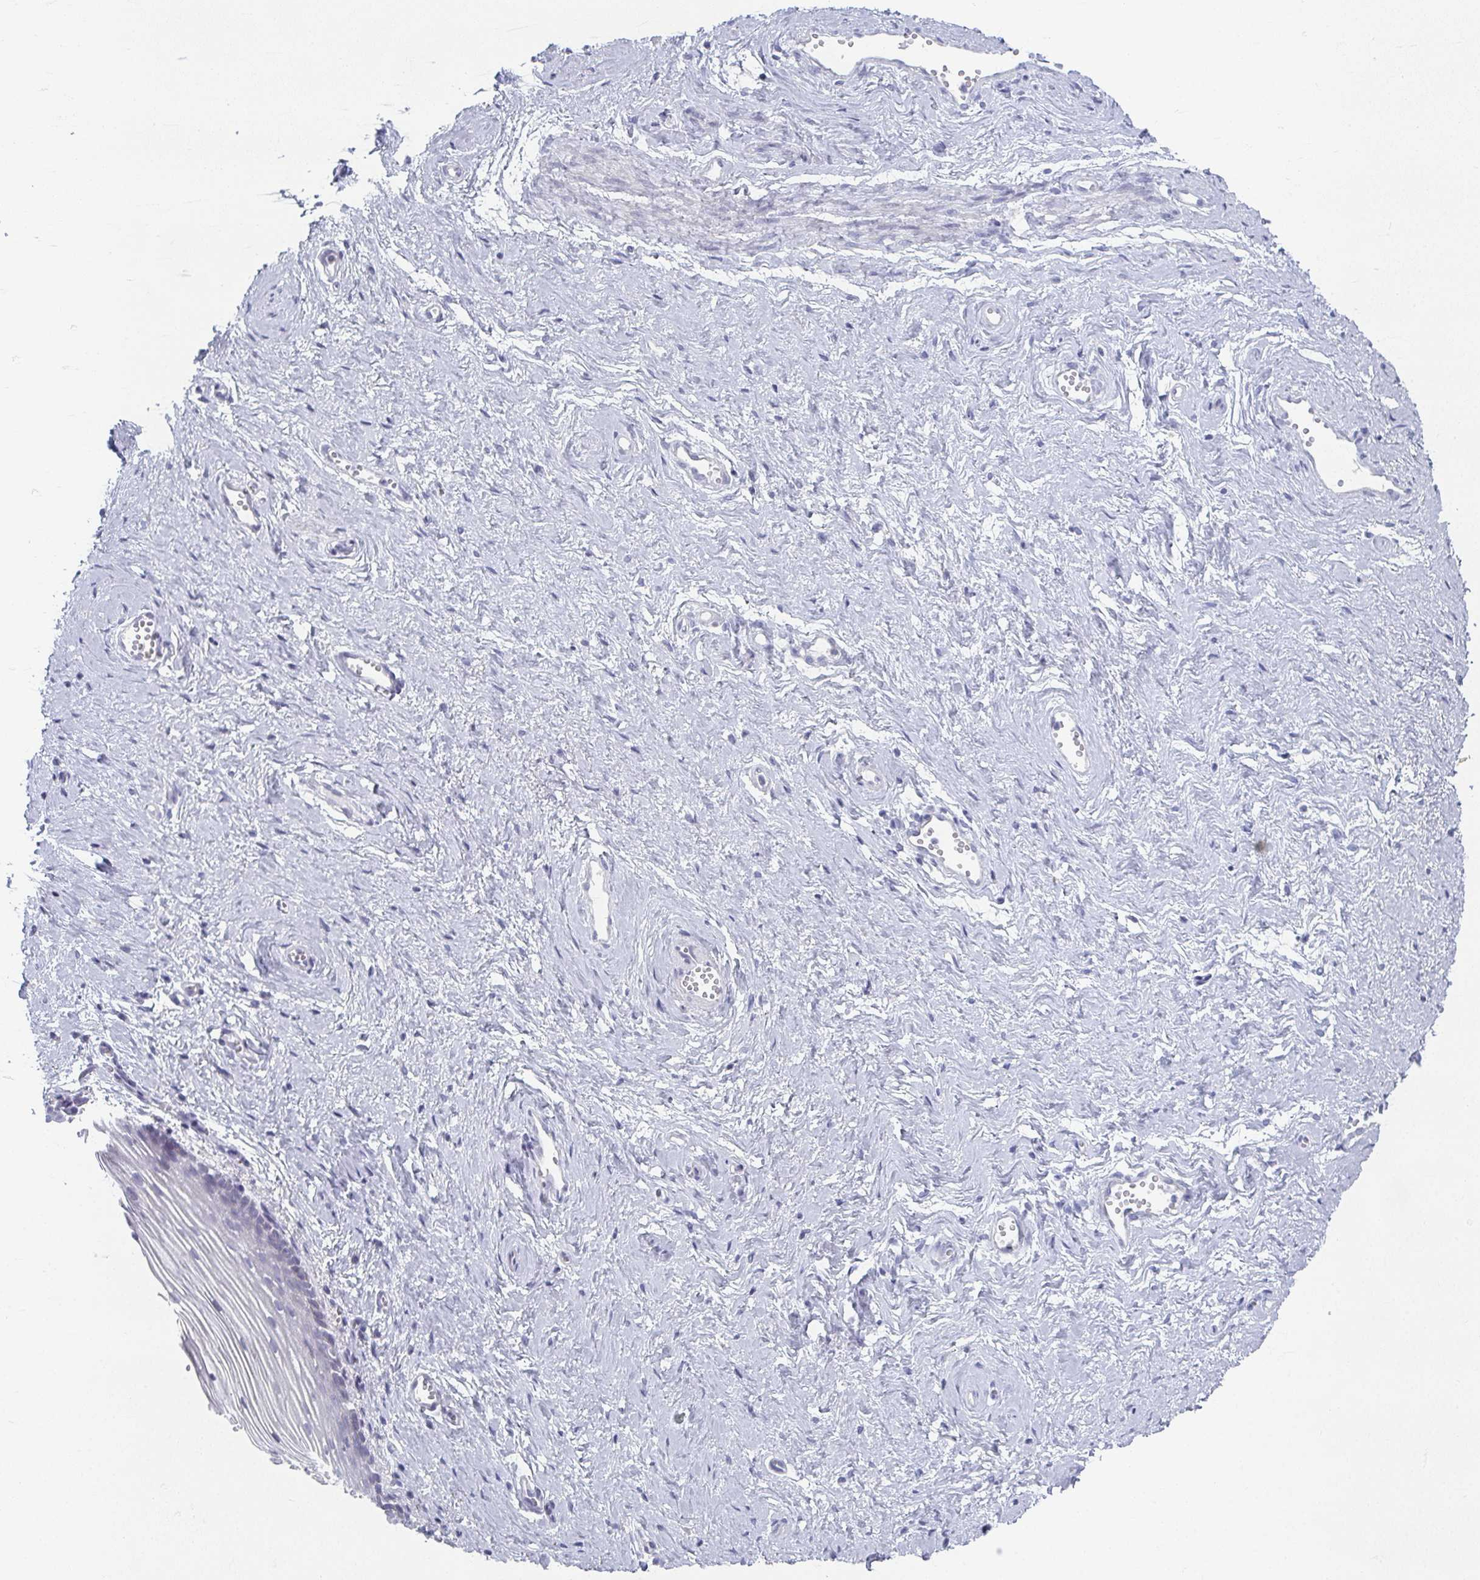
{"staining": {"intensity": "negative", "quantity": "none", "location": "none"}, "tissue": "vagina", "cell_type": "Squamous epithelial cells", "image_type": "normal", "snomed": [{"axis": "morphology", "description": "Normal tissue, NOS"}, {"axis": "topography", "description": "Vagina"}], "caption": "Immunohistochemical staining of unremarkable human vagina demonstrates no significant staining in squamous epithelial cells. (DAB (3,3'-diaminobenzidine) immunohistochemistry visualized using brightfield microscopy, high magnification).", "gene": "CAMKV", "patient": {"sex": "female", "age": 56}}